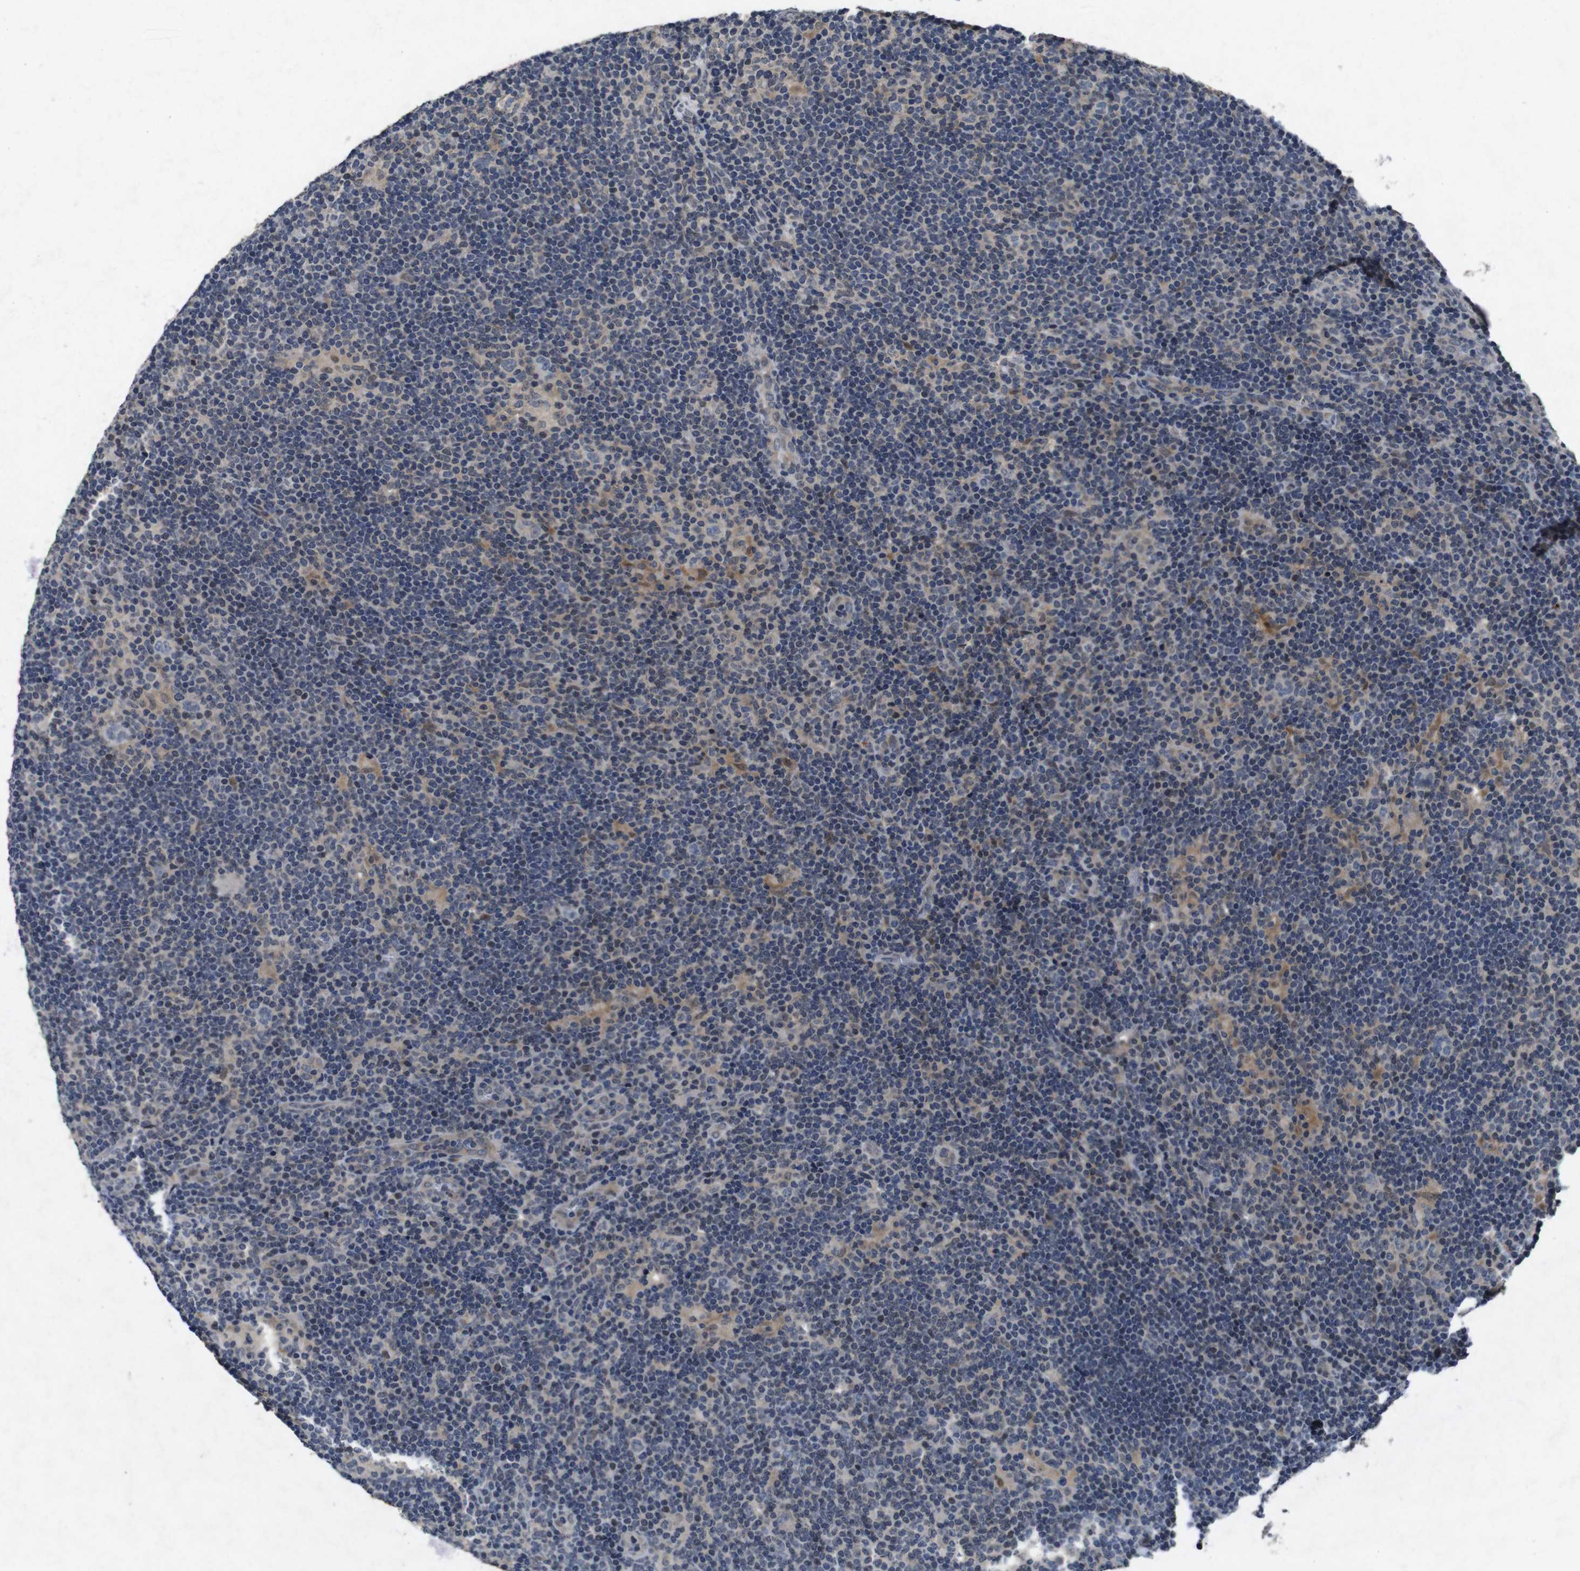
{"staining": {"intensity": "negative", "quantity": "none", "location": "none"}, "tissue": "lymphoma", "cell_type": "Tumor cells", "image_type": "cancer", "snomed": [{"axis": "morphology", "description": "Hodgkin's disease, NOS"}, {"axis": "topography", "description": "Lymph node"}], "caption": "IHC histopathology image of human Hodgkin's disease stained for a protein (brown), which shows no staining in tumor cells.", "gene": "AKT3", "patient": {"sex": "female", "age": 57}}